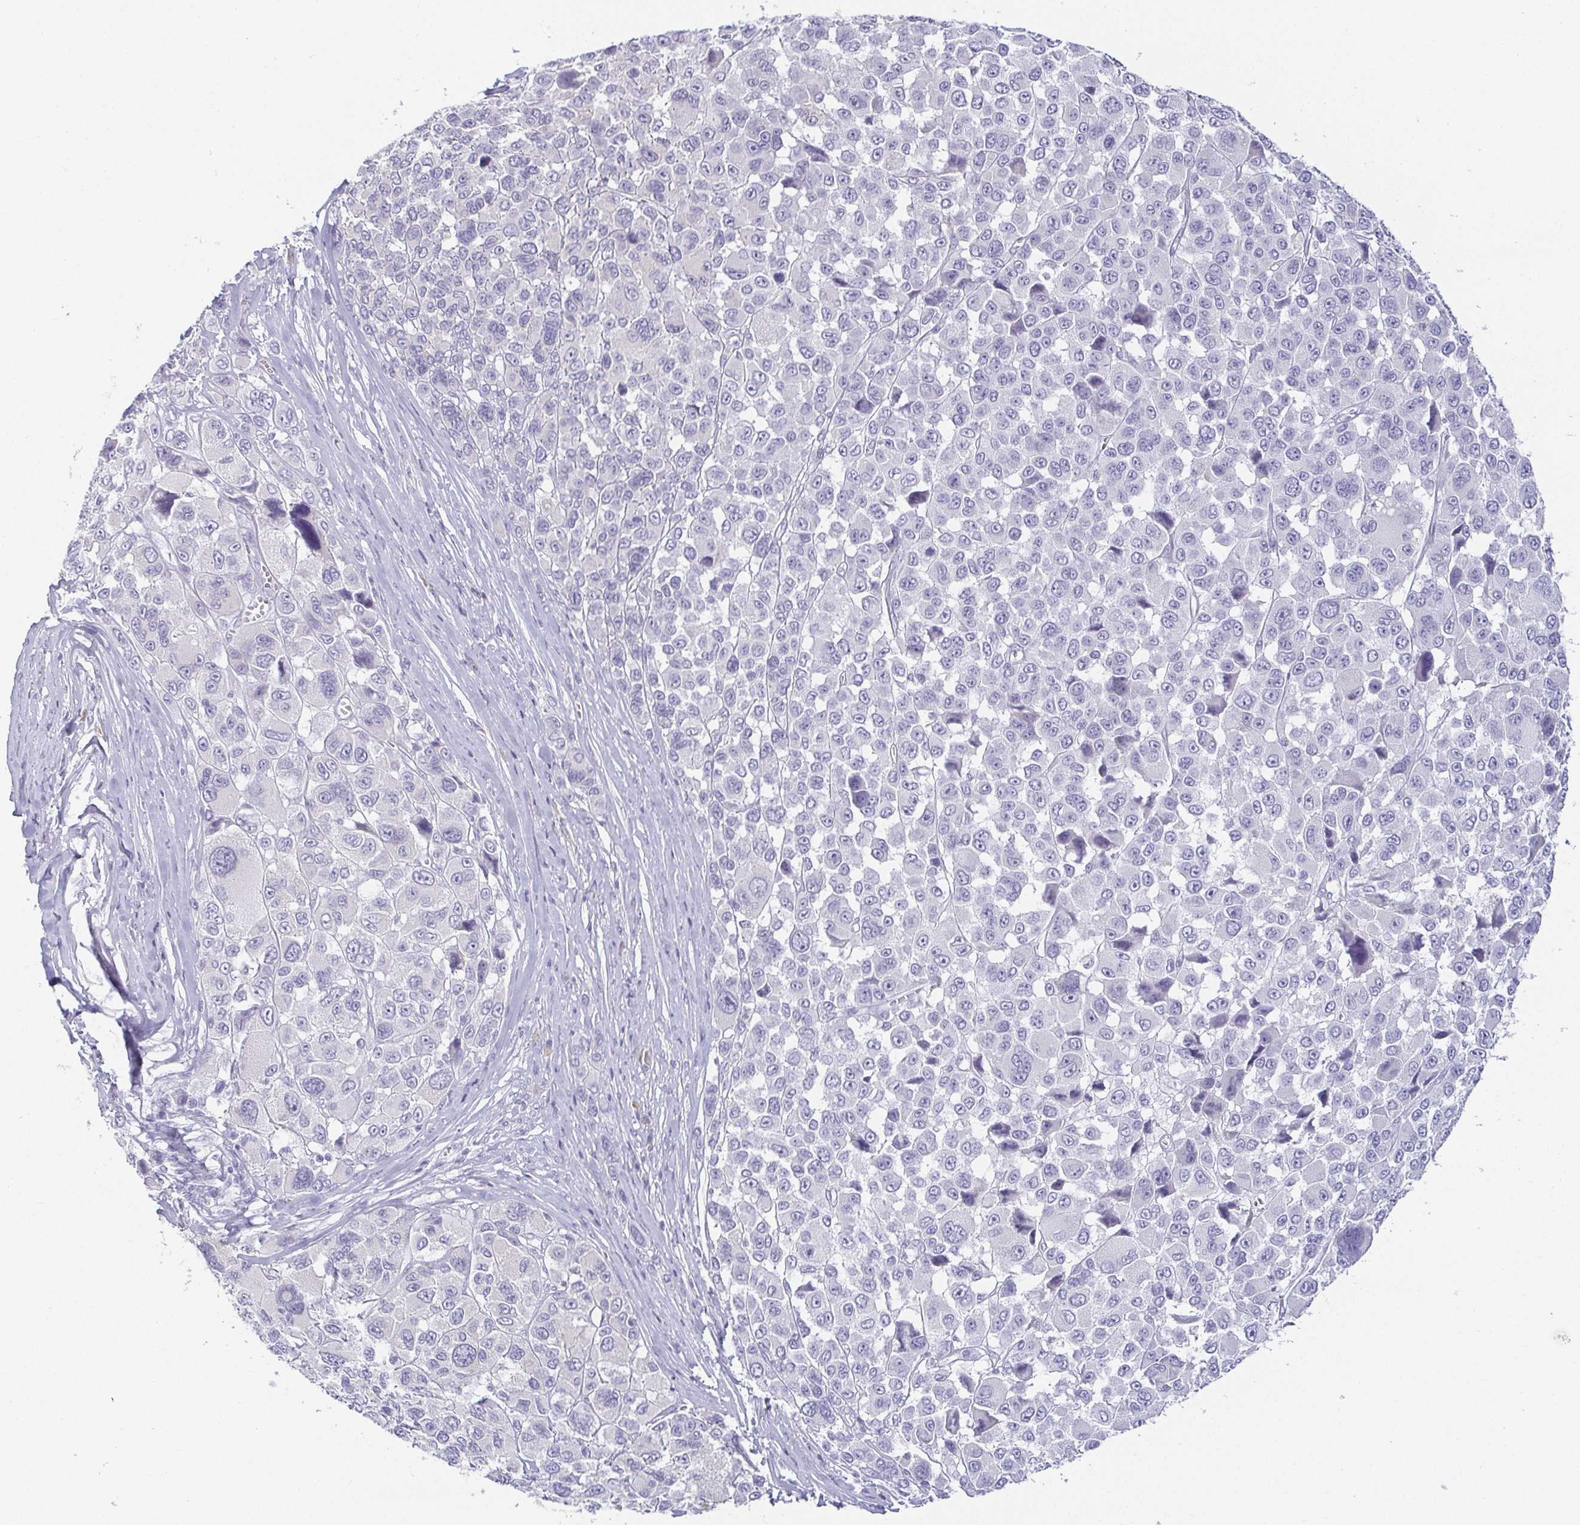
{"staining": {"intensity": "negative", "quantity": "none", "location": "none"}, "tissue": "melanoma", "cell_type": "Tumor cells", "image_type": "cancer", "snomed": [{"axis": "morphology", "description": "Malignant melanoma, NOS"}, {"axis": "topography", "description": "Skin"}], "caption": "This image is of melanoma stained with immunohistochemistry (IHC) to label a protein in brown with the nuclei are counter-stained blue. There is no staining in tumor cells. (DAB IHC, high magnification).", "gene": "PRR27", "patient": {"sex": "female", "age": 66}}